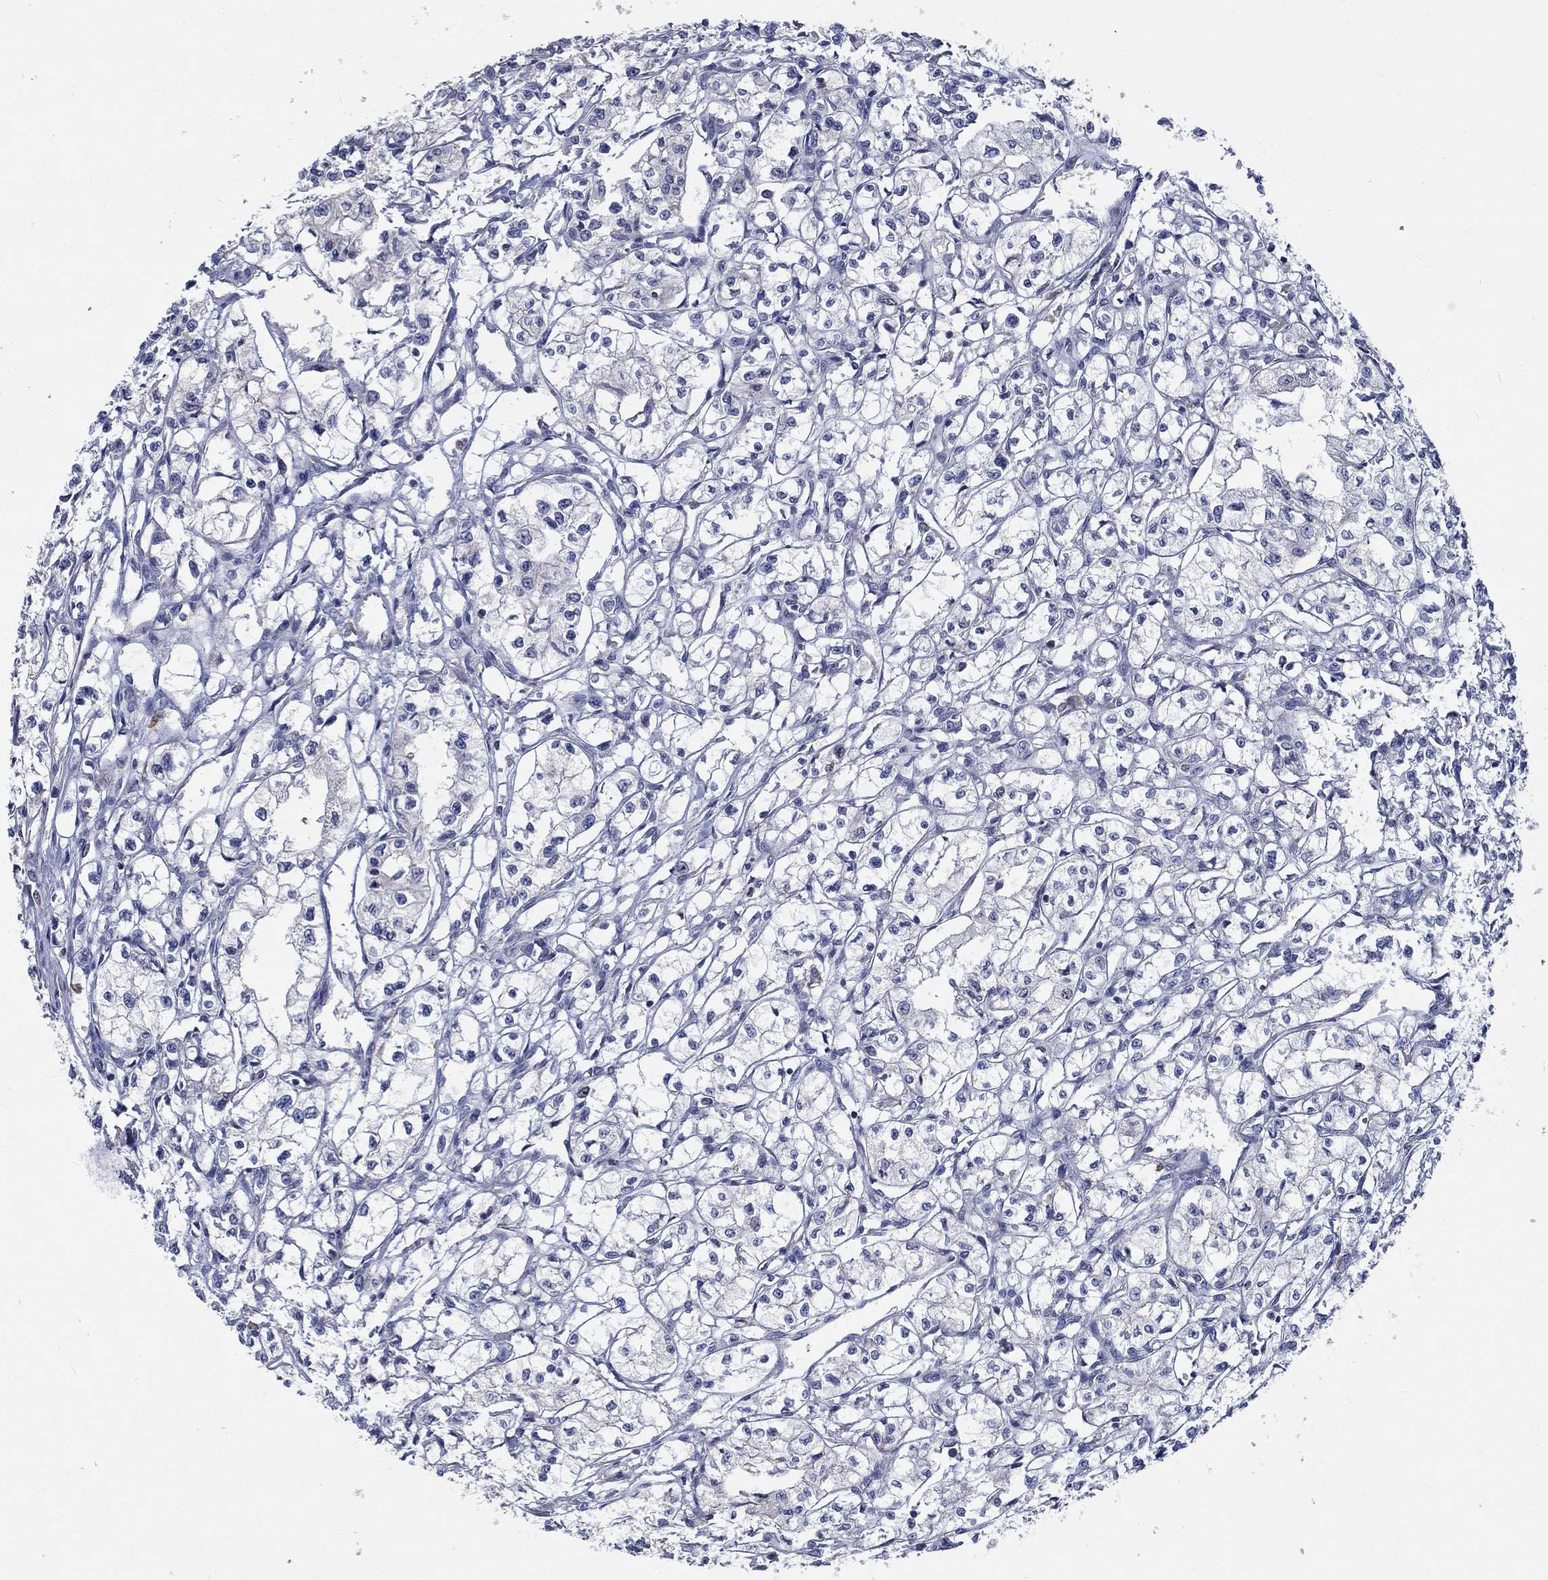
{"staining": {"intensity": "negative", "quantity": "none", "location": "none"}, "tissue": "renal cancer", "cell_type": "Tumor cells", "image_type": "cancer", "snomed": [{"axis": "morphology", "description": "Adenocarcinoma, NOS"}, {"axis": "topography", "description": "Kidney"}], "caption": "This is an IHC photomicrograph of human renal adenocarcinoma. There is no staining in tumor cells.", "gene": "MMP24", "patient": {"sex": "male", "age": 56}}